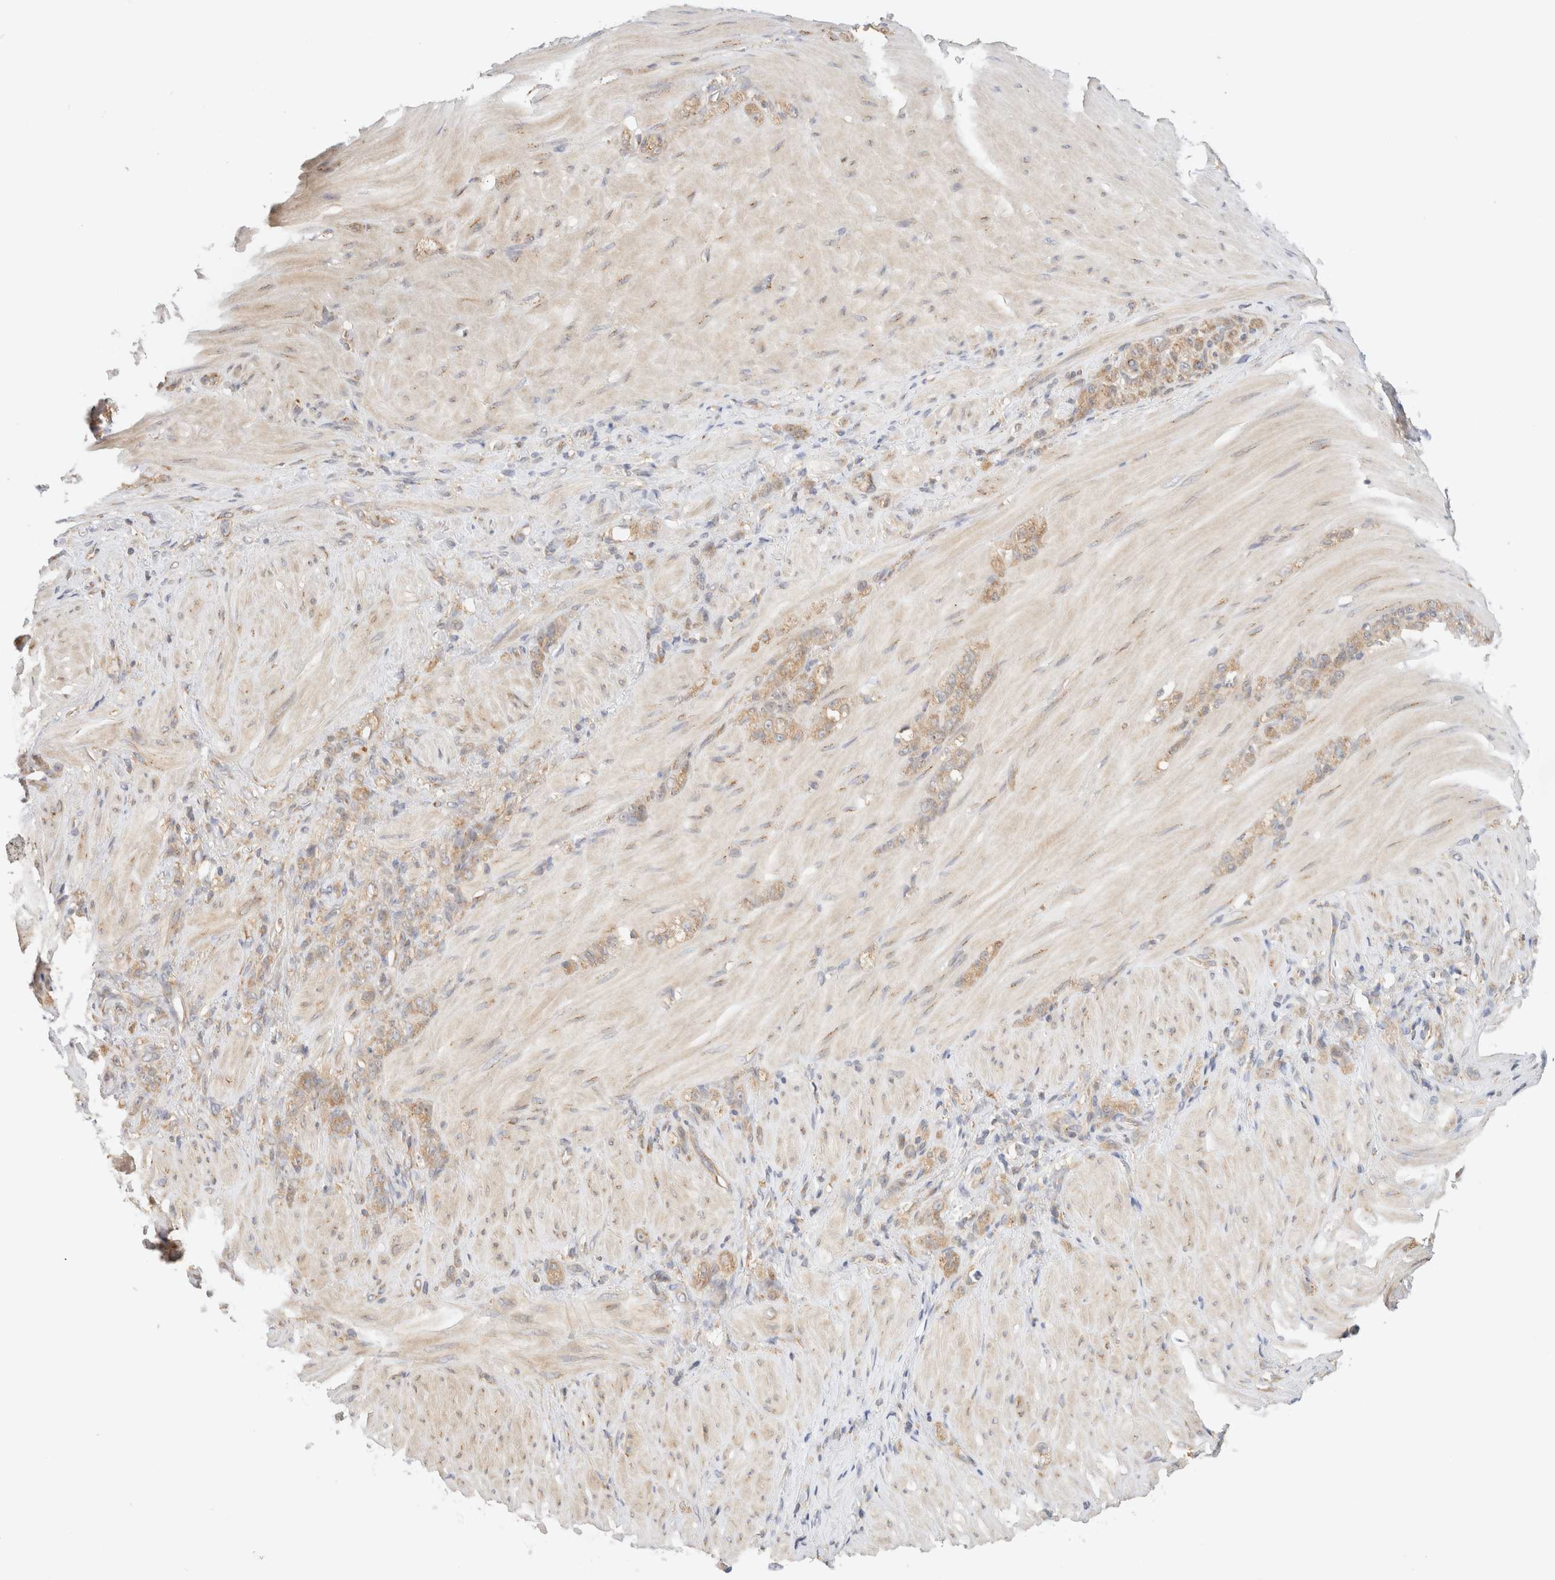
{"staining": {"intensity": "weak", "quantity": ">75%", "location": "cytoplasmic/membranous"}, "tissue": "stomach cancer", "cell_type": "Tumor cells", "image_type": "cancer", "snomed": [{"axis": "morphology", "description": "Normal tissue, NOS"}, {"axis": "morphology", "description": "Adenocarcinoma, NOS"}, {"axis": "topography", "description": "Stomach"}], "caption": "Tumor cells exhibit low levels of weak cytoplasmic/membranous positivity in approximately >75% of cells in stomach adenocarcinoma. (DAB (3,3'-diaminobenzidine) = brown stain, brightfield microscopy at high magnification).", "gene": "RABEP1", "patient": {"sex": "male", "age": 82}}